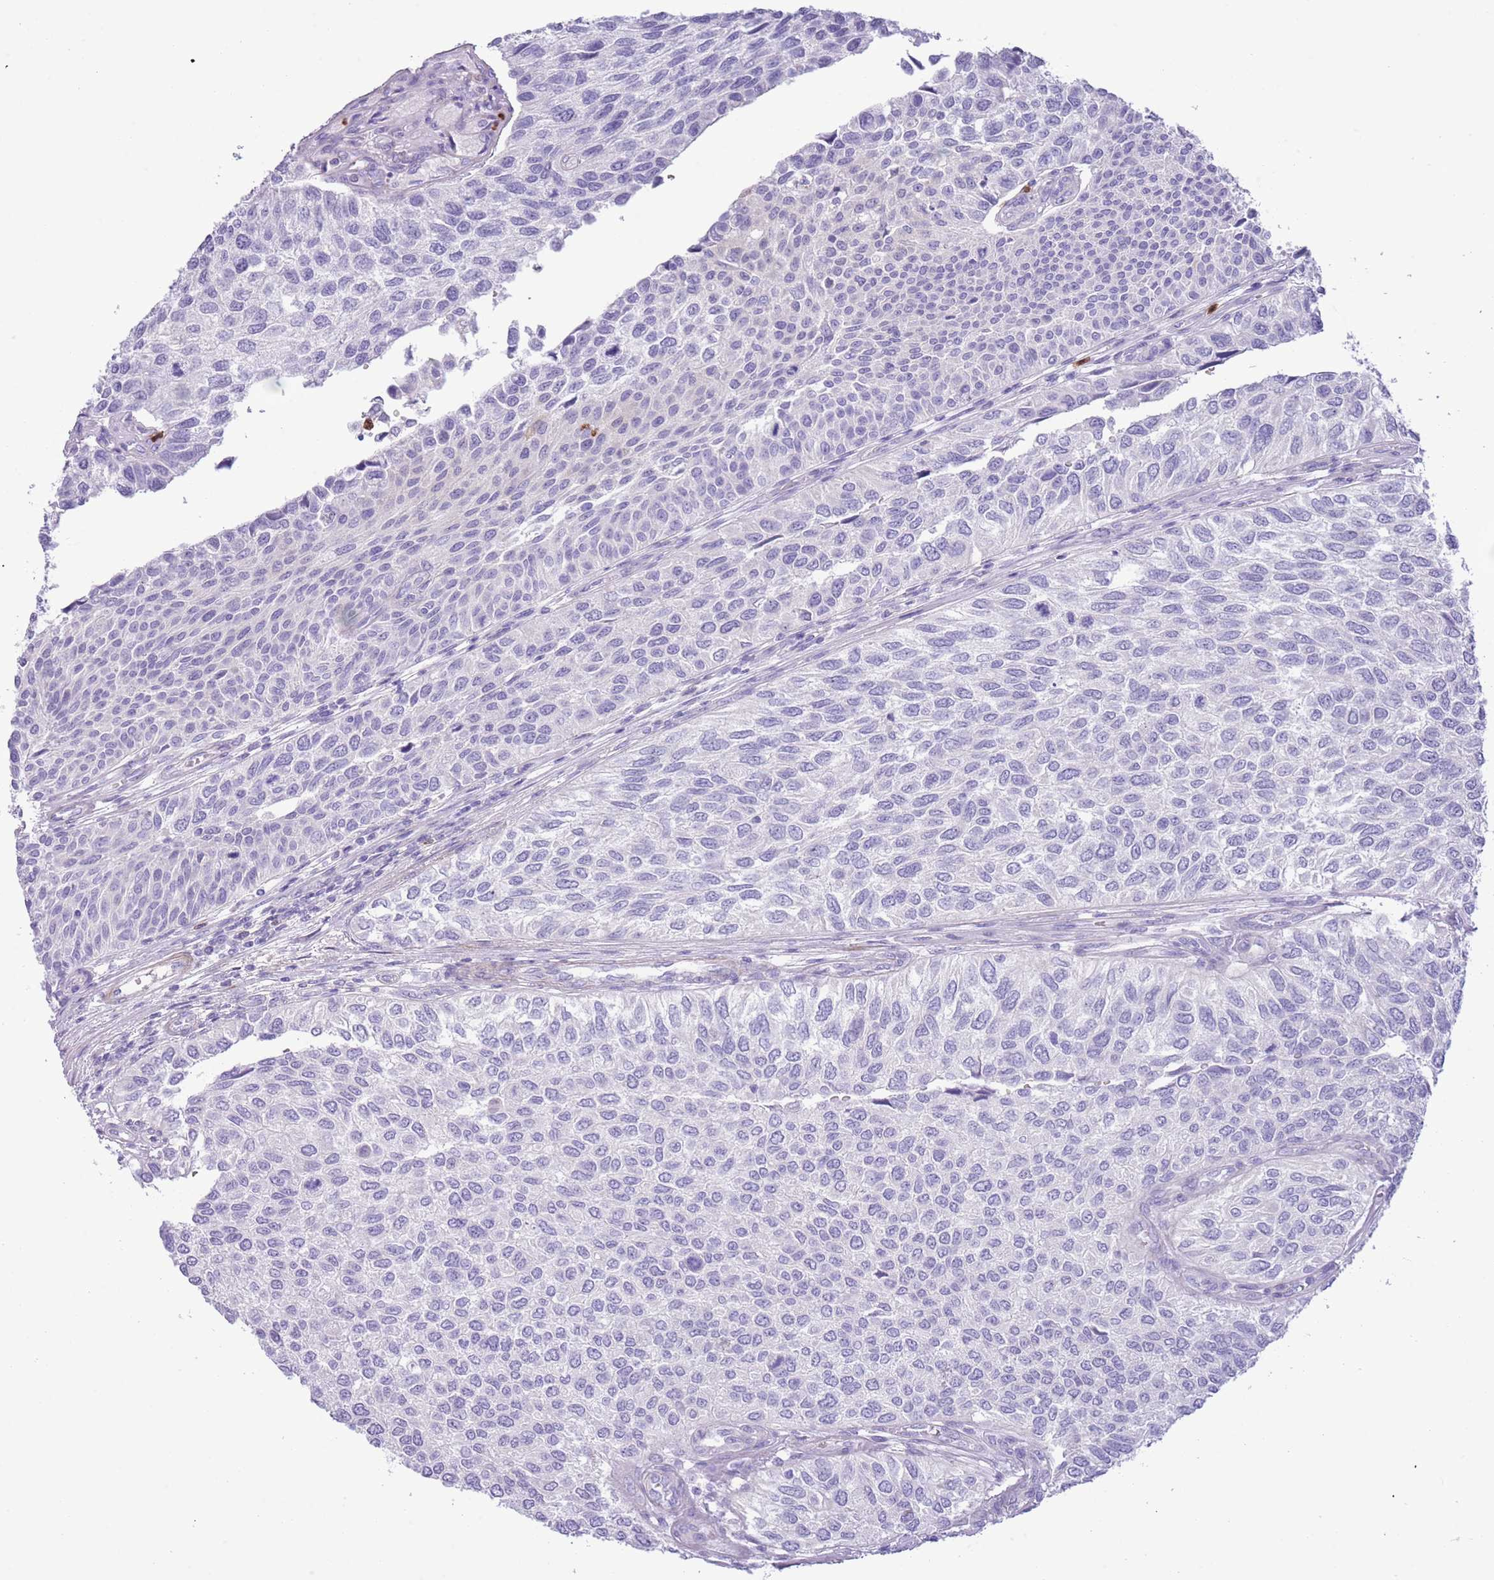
{"staining": {"intensity": "negative", "quantity": "none", "location": "none"}, "tissue": "urothelial cancer", "cell_type": "Tumor cells", "image_type": "cancer", "snomed": [{"axis": "morphology", "description": "Urothelial carcinoma, NOS"}, {"axis": "topography", "description": "Urinary bladder"}], "caption": "Tumor cells are negative for brown protein staining in transitional cell carcinoma.", "gene": "OR6M1", "patient": {"sex": "male", "age": 55}}